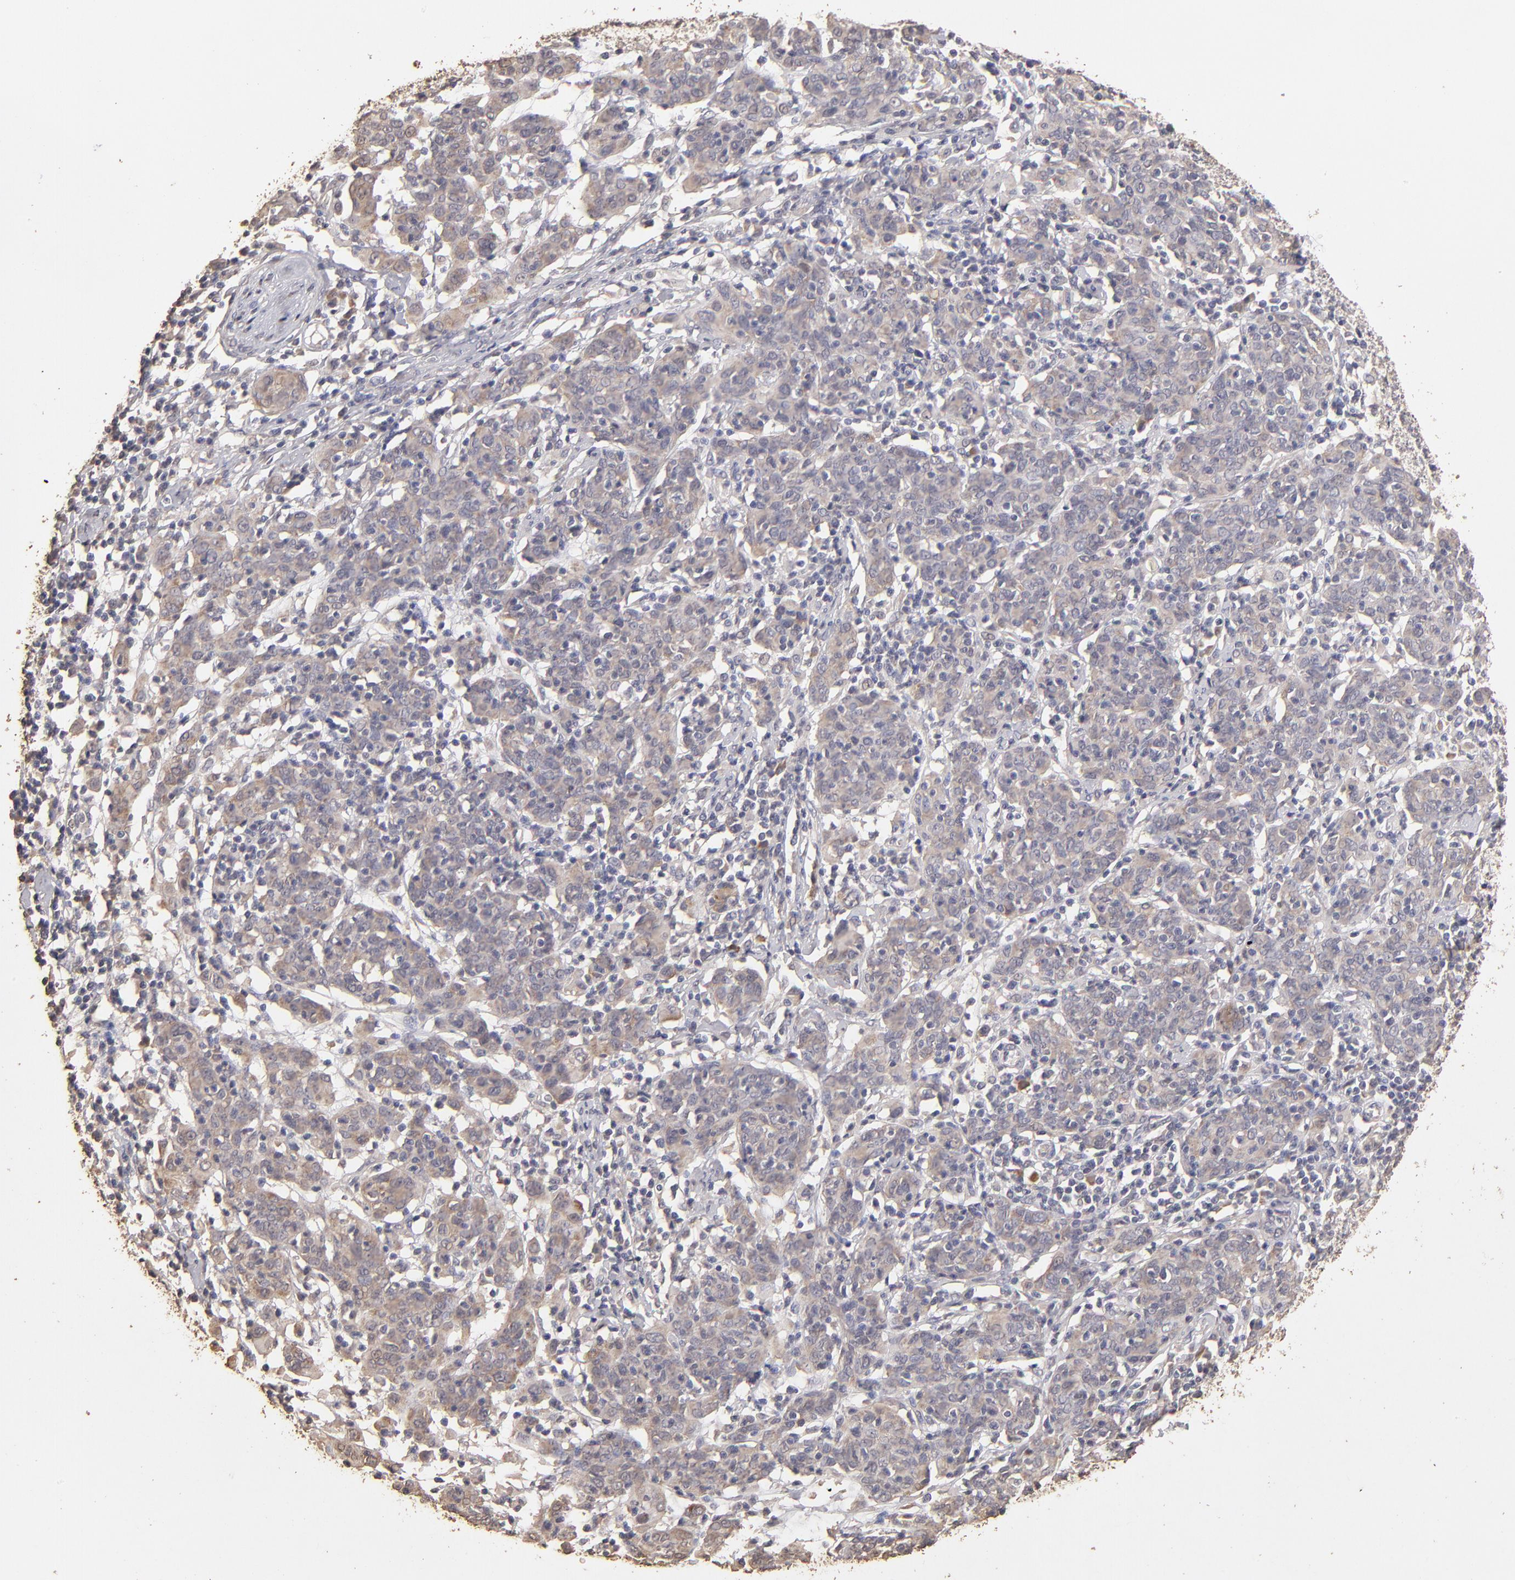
{"staining": {"intensity": "weak", "quantity": ">75%", "location": "cytoplasmic/membranous"}, "tissue": "cervical cancer", "cell_type": "Tumor cells", "image_type": "cancer", "snomed": [{"axis": "morphology", "description": "Normal tissue, NOS"}, {"axis": "morphology", "description": "Squamous cell carcinoma, NOS"}, {"axis": "topography", "description": "Cervix"}], "caption": "Protein analysis of cervical cancer tissue demonstrates weak cytoplasmic/membranous expression in approximately >75% of tumor cells. (brown staining indicates protein expression, while blue staining denotes nuclei).", "gene": "OPHN1", "patient": {"sex": "female", "age": 67}}